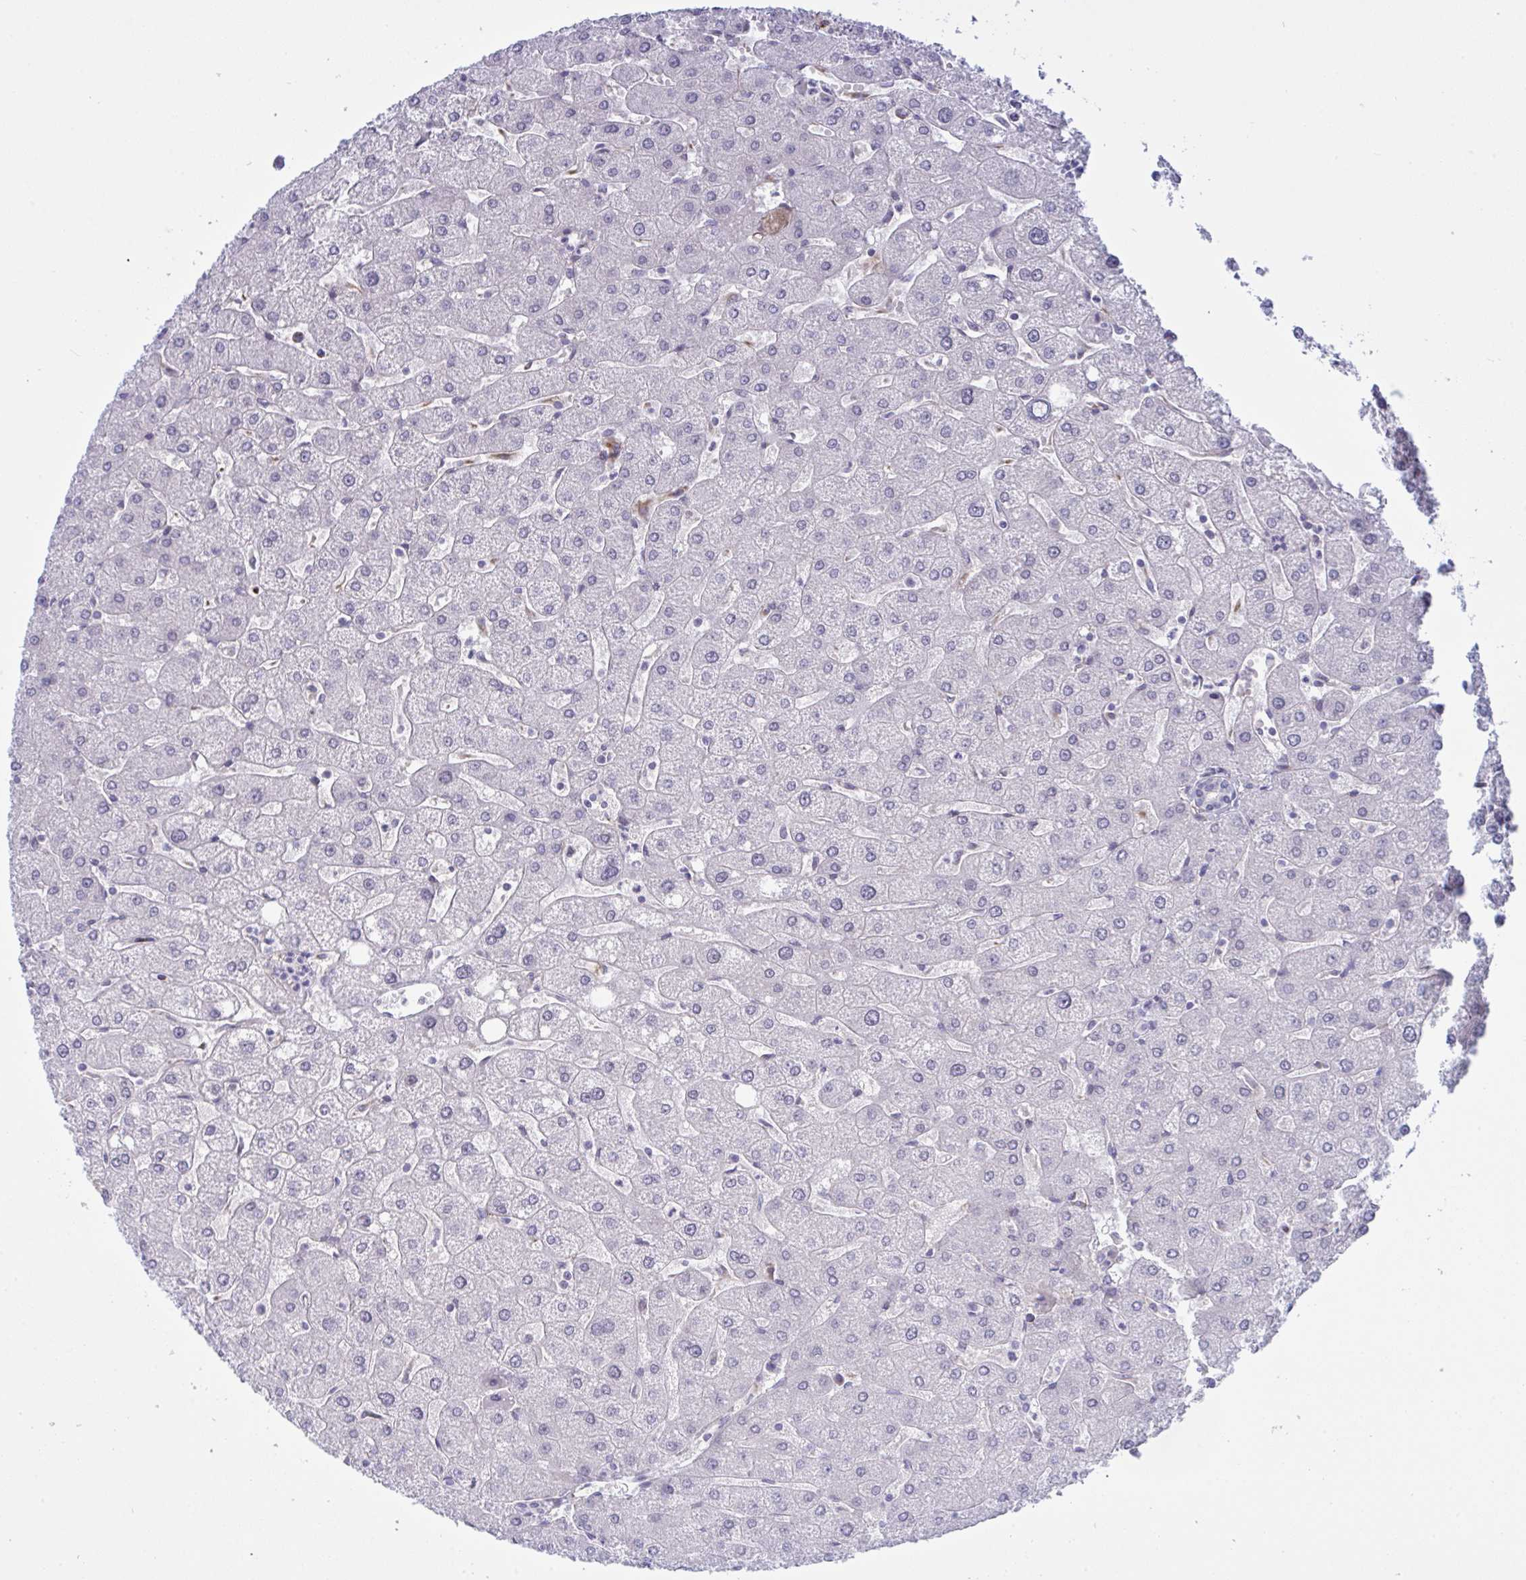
{"staining": {"intensity": "negative", "quantity": "none", "location": "none"}, "tissue": "liver", "cell_type": "Cholangiocytes", "image_type": "normal", "snomed": [{"axis": "morphology", "description": "Normal tissue, NOS"}, {"axis": "topography", "description": "Liver"}], "caption": "DAB immunohistochemical staining of normal human liver demonstrates no significant expression in cholangiocytes. Brightfield microscopy of immunohistochemistry stained with DAB (3,3'-diaminobenzidine) (brown) and hematoxylin (blue), captured at high magnification.", "gene": "DCBLD1", "patient": {"sex": "male", "age": 67}}